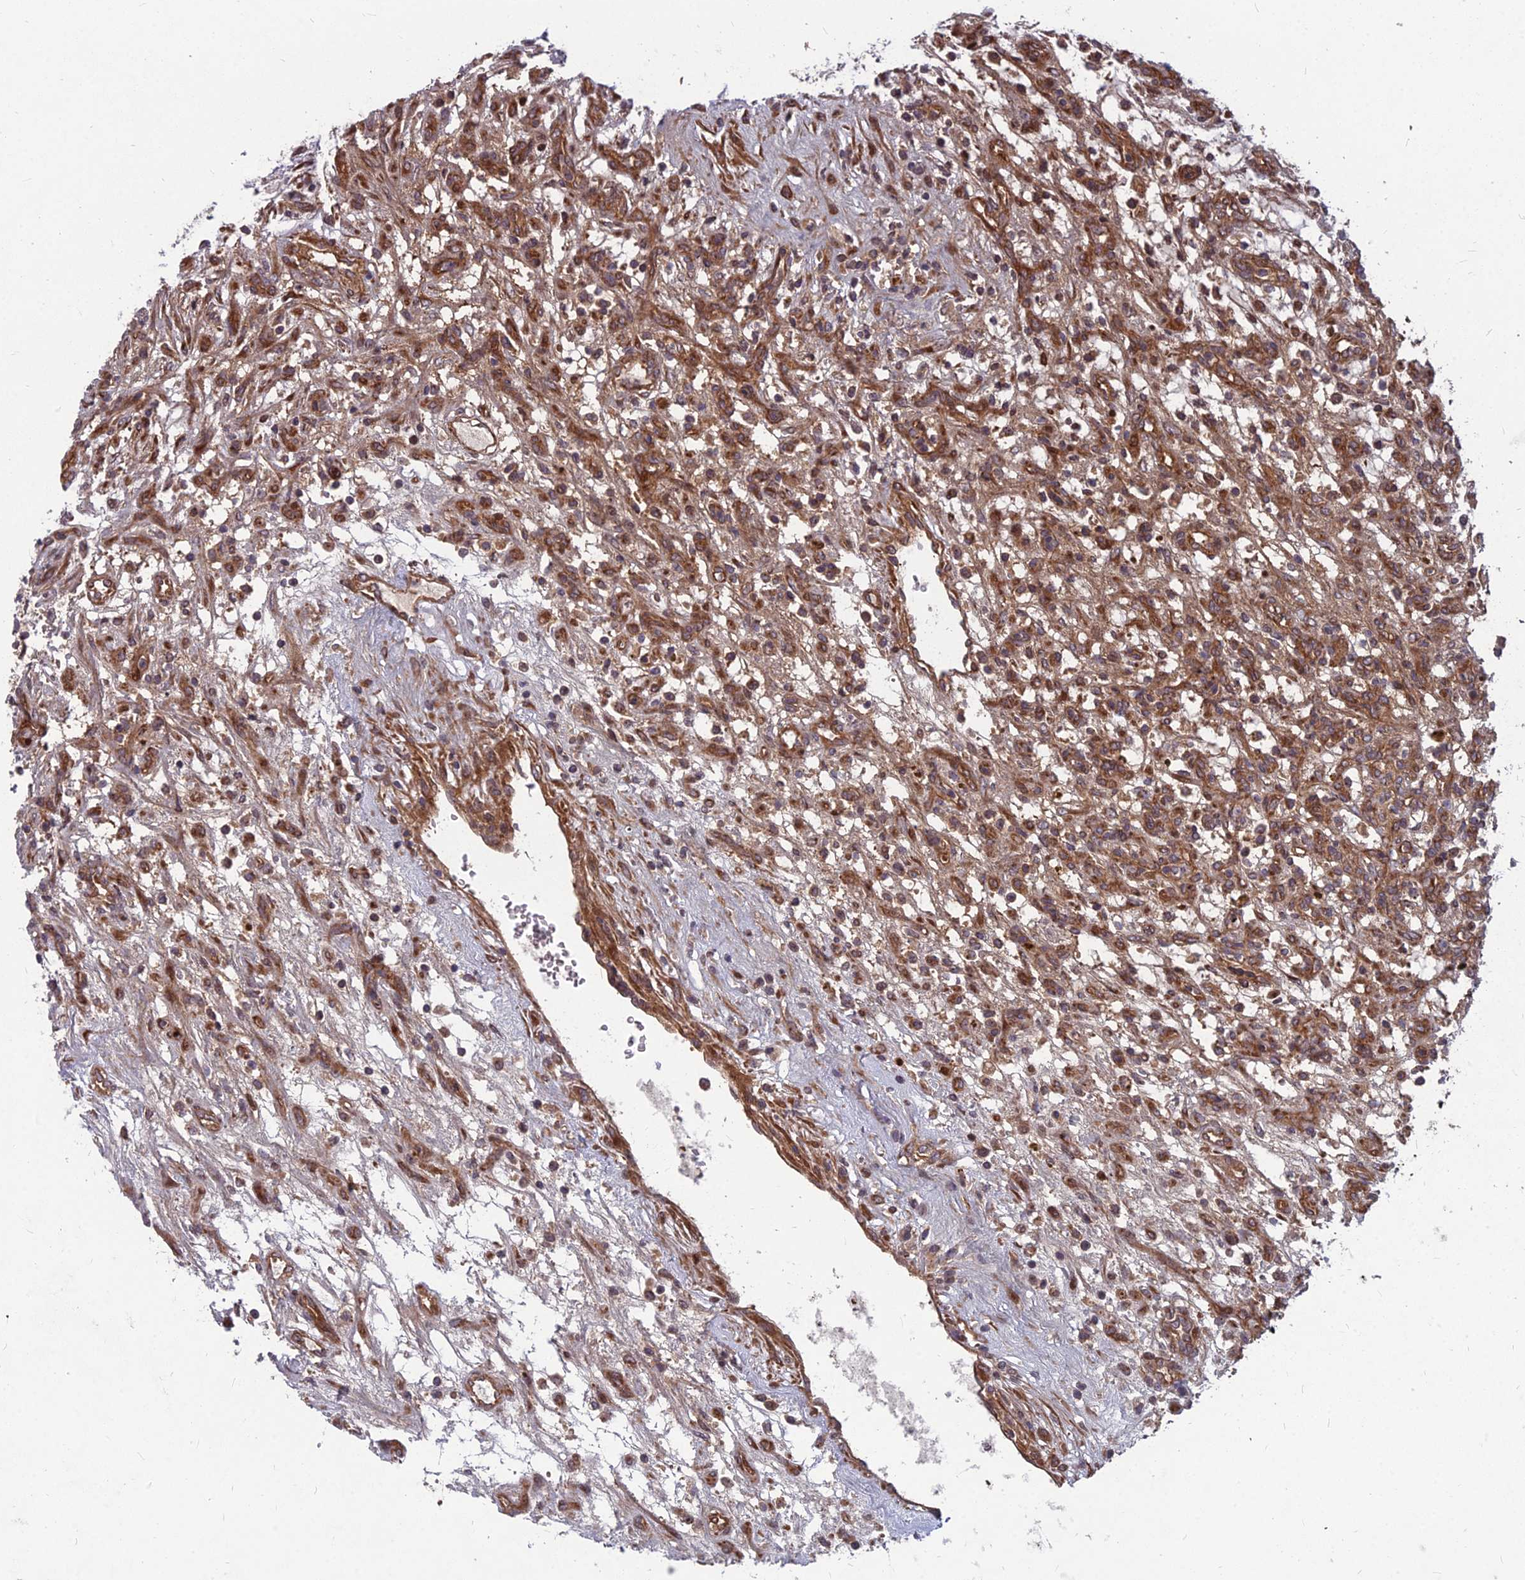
{"staining": {"intensity": "moderate", "quantity": ">75%", "location": "cytoplasmic/membranous"}, "tissue": "renal cancer", "cell_type": "Tumor cells", "image_type": "cancer", "snomed": [{"axis": "morphology", "description": "Adenocarcinoma, NOS"}, {"axis": "topography", "description": "Kidney"}], "caption": "The image shows a brown stain indicating the presence of a protein in the cytoplasmic/membranous of tumor cells in renal cancer (adenocarcinoma). The protein of interest is stained brown, and the nuclei are stained in blue (DAB (3,3'-diaminobenzidine) IHC with brightfield microscopy, high magnification).", "gene": "MFSD8", "patient": {"sex": "female", "age": 57}}